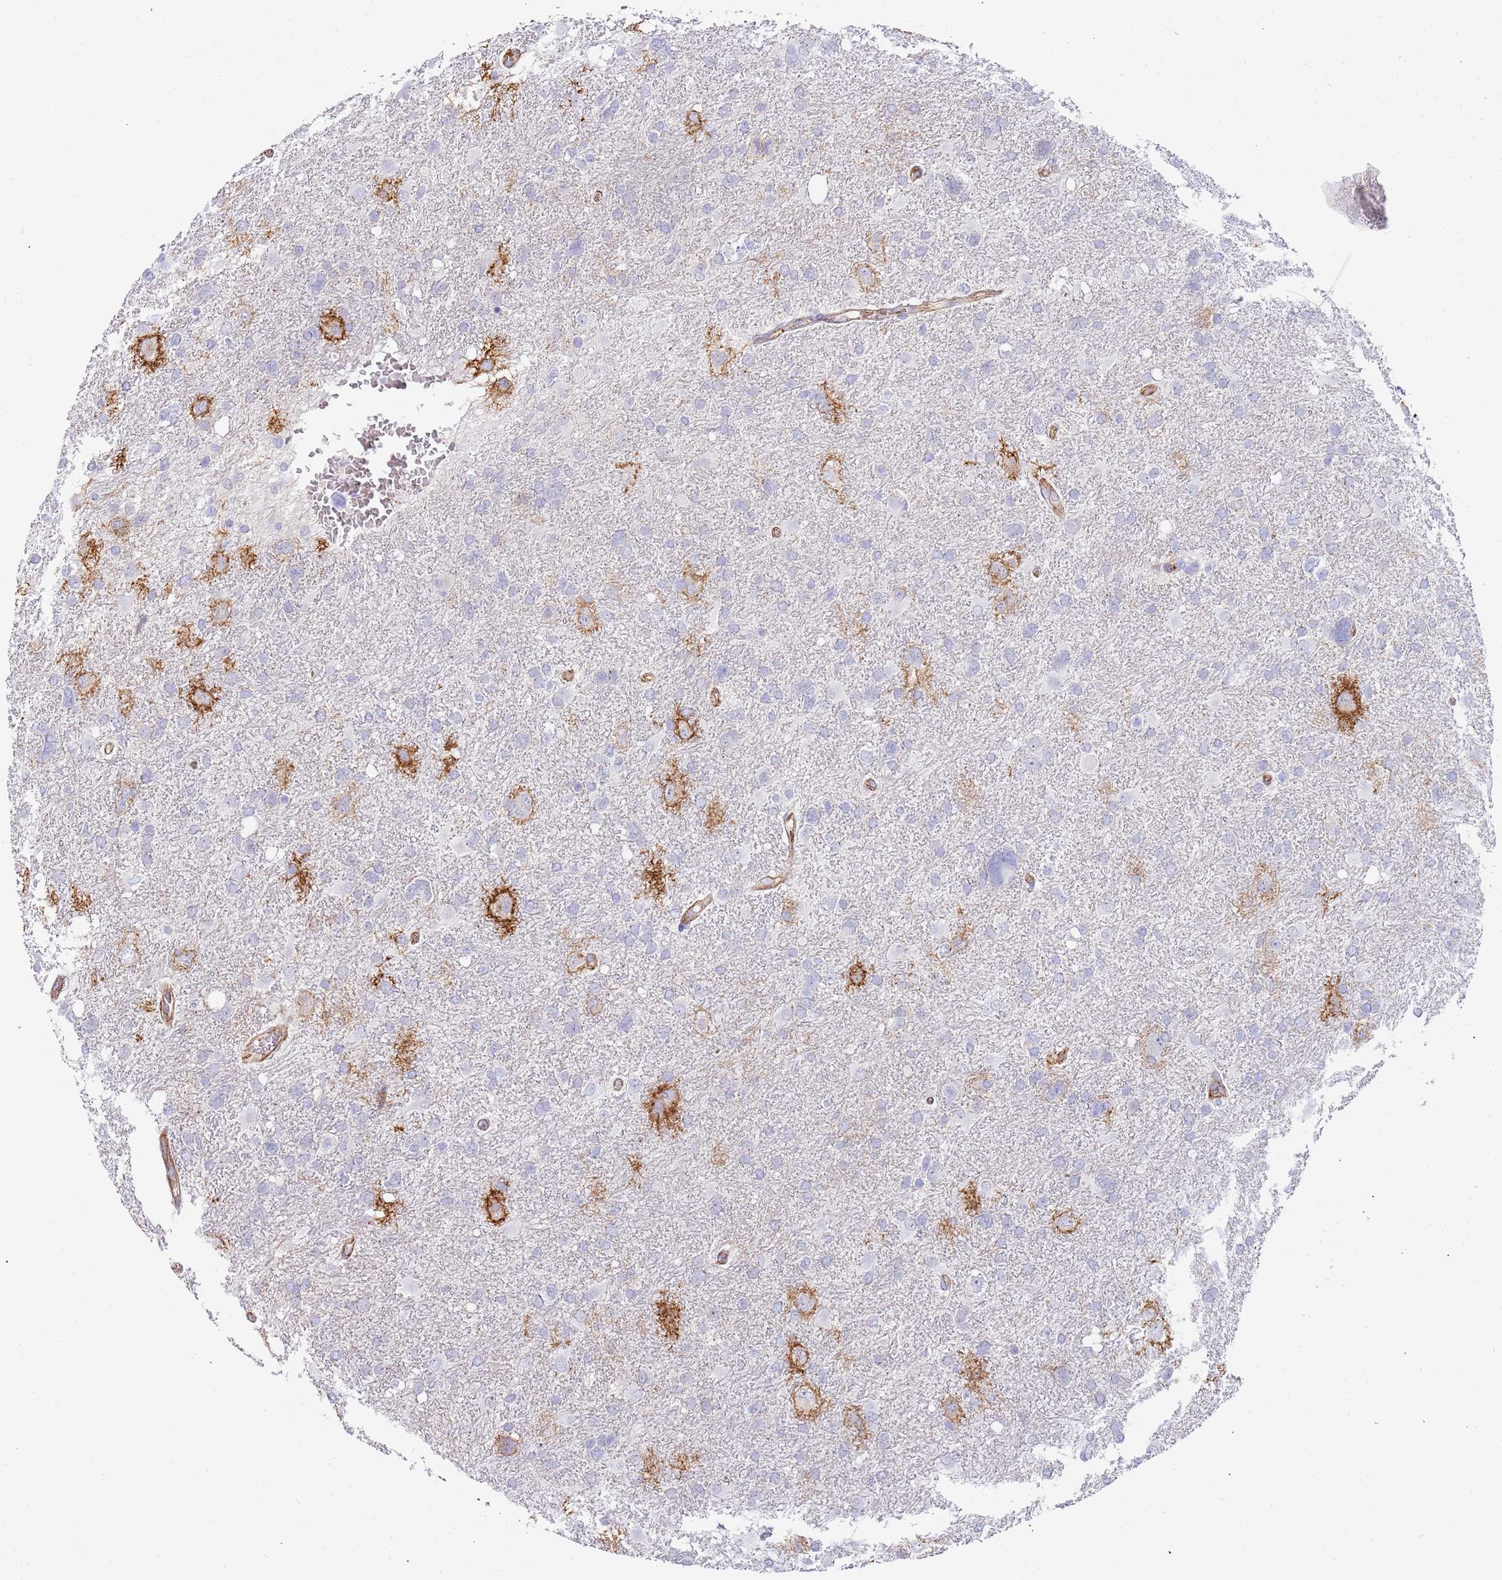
{"staining": {"intensity": "negative", "quantity": "none", "location": "none"}, "tissue": "glioma", "cell_type": "Tumor cells", "image_type": "cancer", "snomed": [{"axis": "morphology", "description": "Glioma, malignant, High grade"}, {"axis": "topography", "description": "Brain"}], "caption": "Immunohistochemistry (IHC) photomicrograph of neoplastic tissue: human malignant glioma (high-grade) stained with DAB (3,3'-diaminobenzidine) demonstrates no significant protein positivity in tumor cells. (DAB (3,3'-diaminobenzidine) immunohistochemistry, high magnification).", "gene": "GFRAL", "patient": {"sex": "male", "age": 61}}